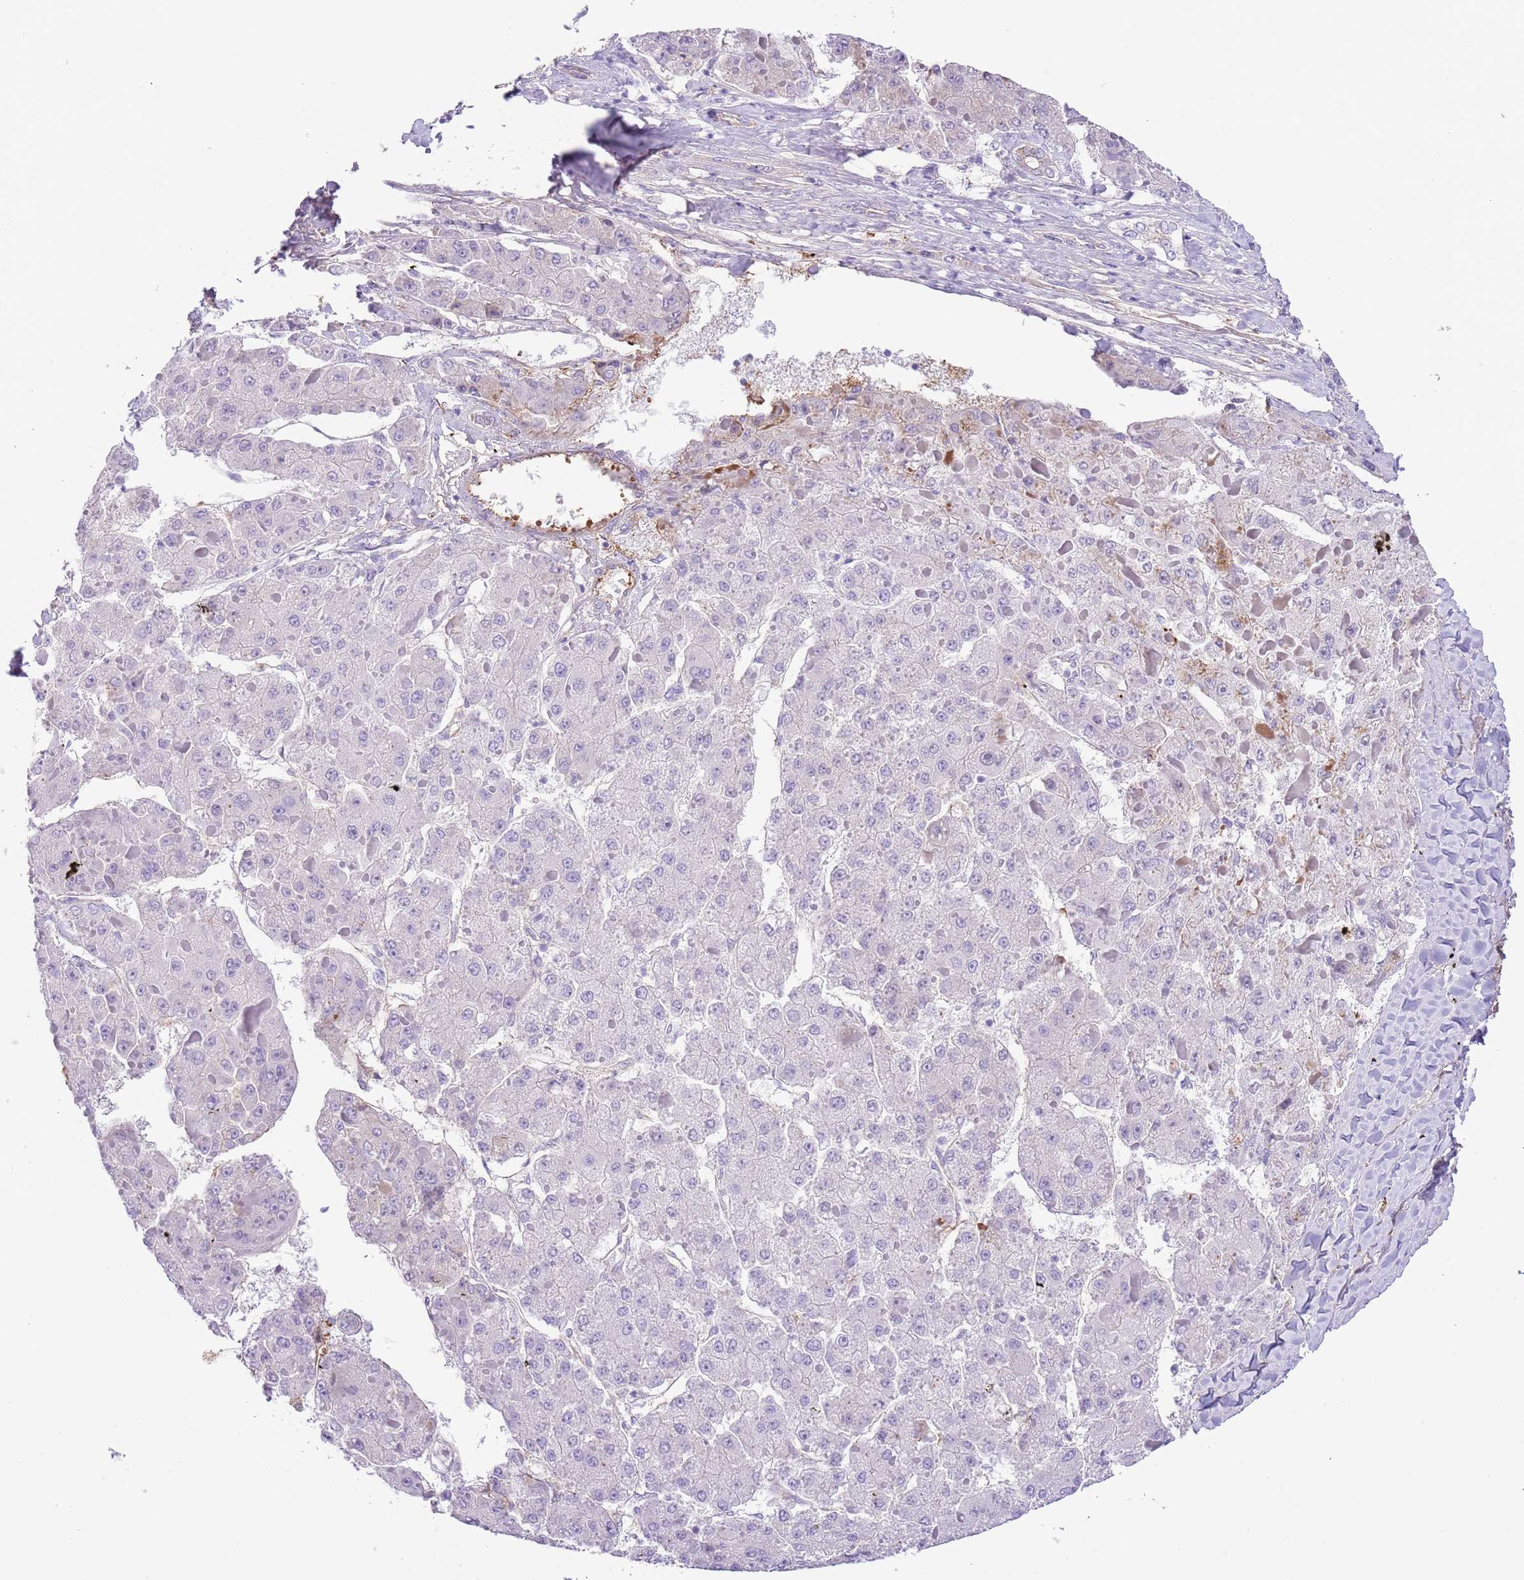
{"staining": {"intensity": "negative", "quantity": "none", "location": "none"}, "tissue": "liver cancer", "cell_type": "Tumor cells", "image_type": "cancer", "snomed": [{"axis": "morphology", "description": "Carcinoma, Hepatocellular, NOS"}, {"axis": "topography", "description": "Liver"}], "caption": "A histopathology image of human liver hepatocellular carcinoma is negative for staining in tumor cells.", "gene": "IGF1", "patient": {"sex": "female", "age": 73}}